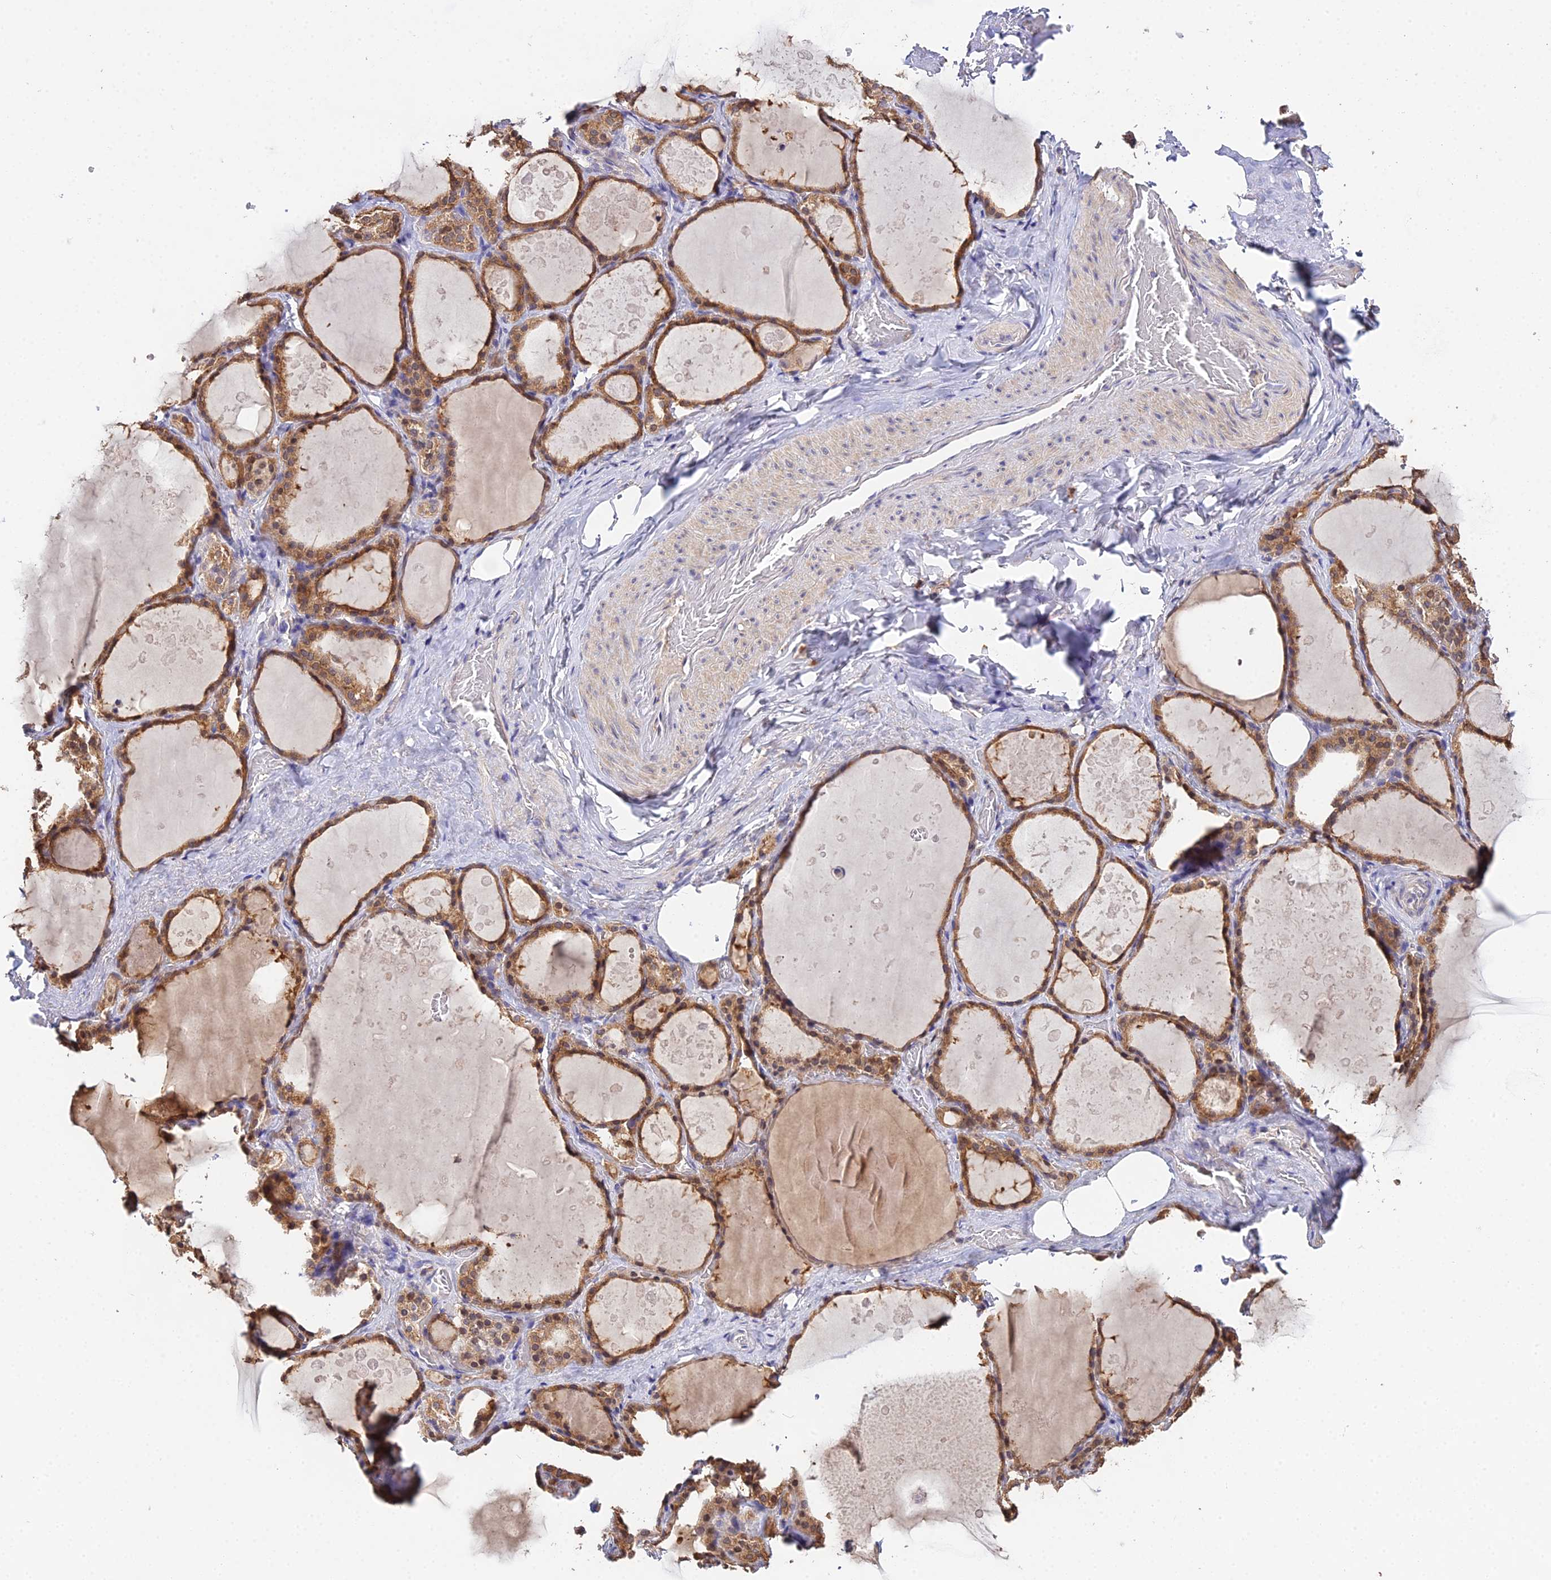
{"staining": {"intensity": "moderate", "quantity": ">75%", "location": "cytoplasmic/membranous"}, "tissue": "thyroid gland", "cell_type": "Glandular cells", "image_type": "normal", "snomed": [{"axis": "morphology", "description": "Normal tissue, NOS"}, {"axis": "topography", "description": "Thyroid gland"}], "caption": "Immunohistochemical staining of unremarkable thyroid gland reveals >75% levels of moderate cytoplasmic/membranous protein expression in approximately >75% of glandular cells.", "gene": "FBP1", "patient": {"sex": "male", "age": 61}}